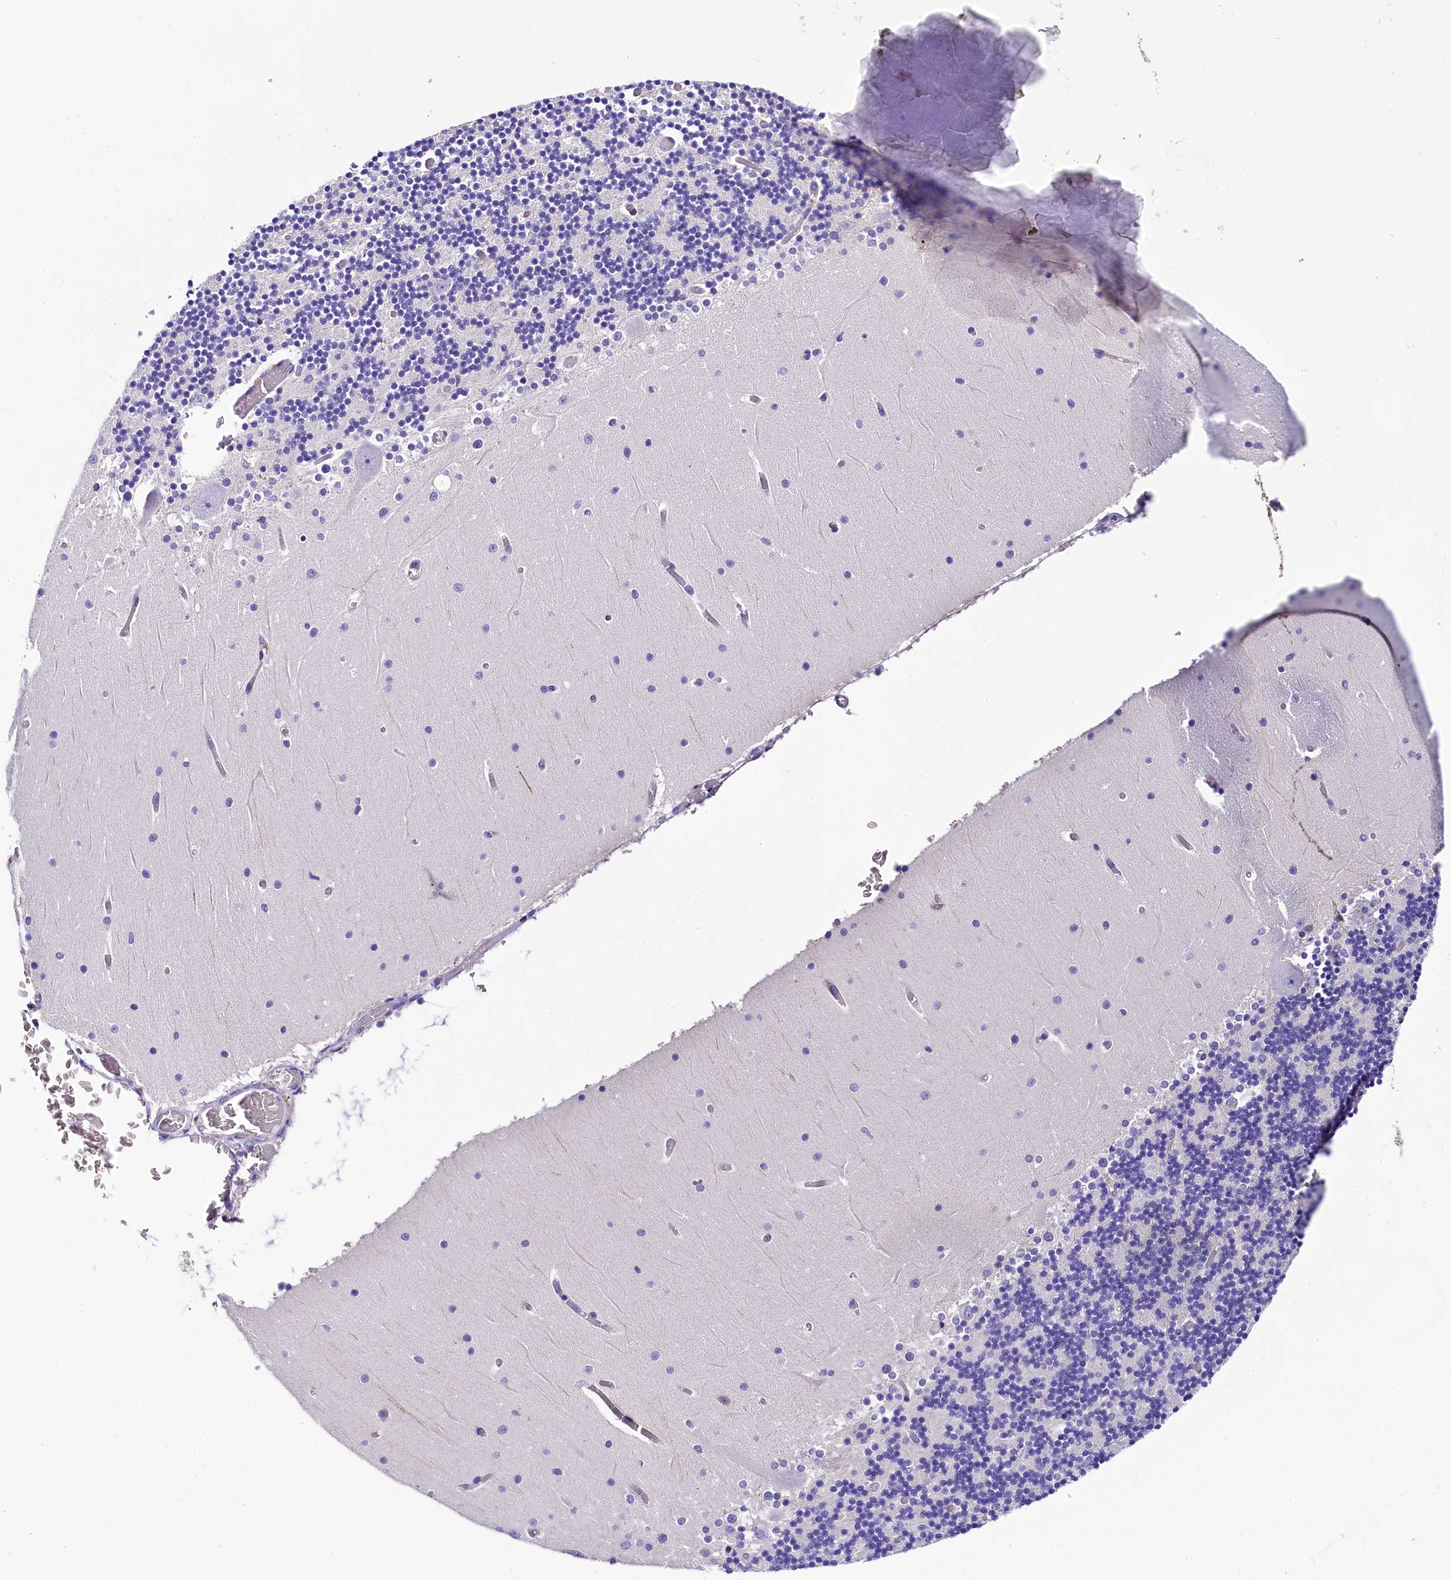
{"staining": {"intensity": "negative", "quantity": "none", "location": "none"}, "tissue": "cerebellum", "cell_type": "Cells in granular layer", "image_type": "normal", "snomed": [{"axis": "morphology", "description": "Normal tissue, NOS"}, {"axis": "topography", "description": "Cerebellum"}], "caption": "This is a image of immunohistochemistry staining of benign cerebellum, which shows no staining in cells in granular layer.", "gene": "SOD3", "patient": {"sex": "female", "age": 28}}